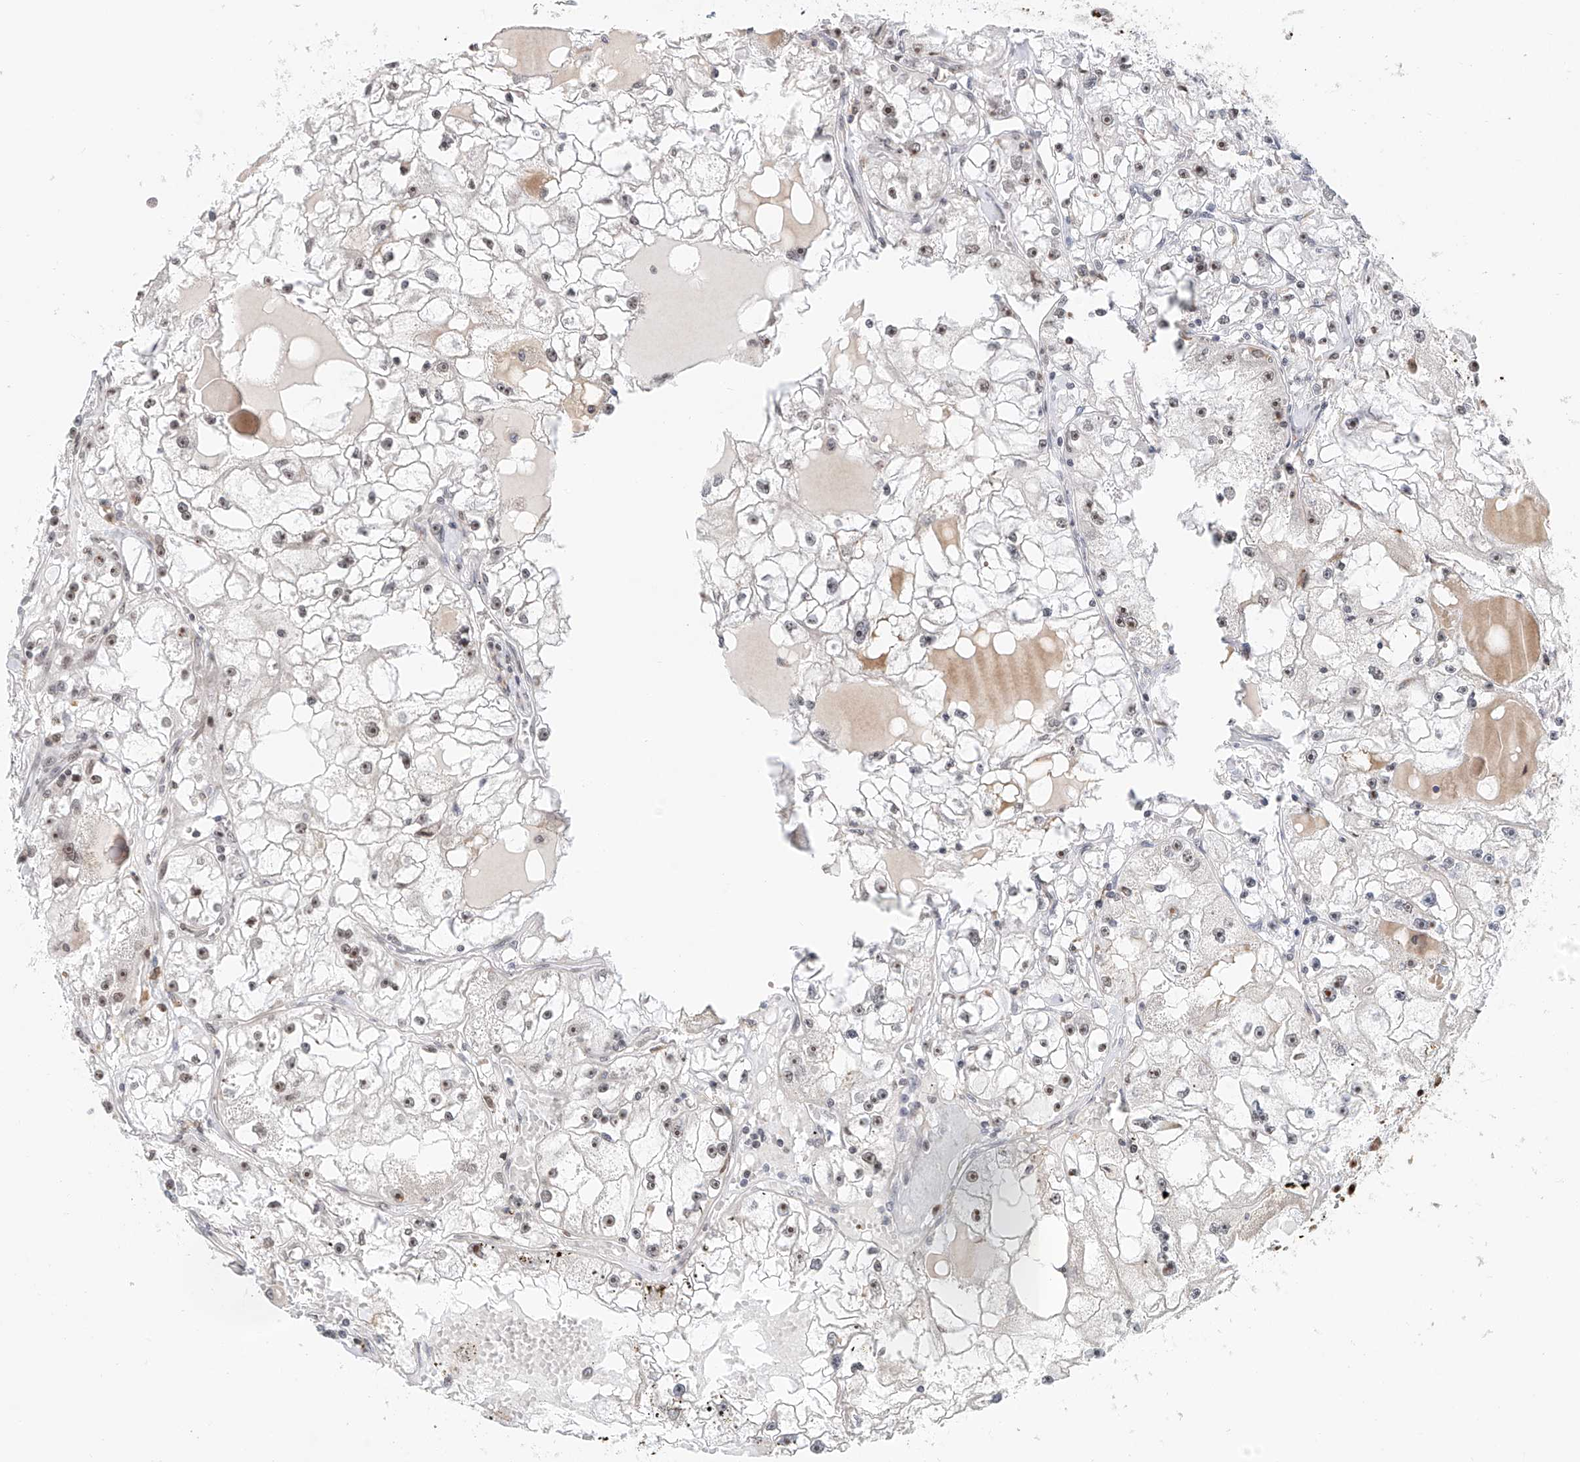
{"staining": {"intensity": "weak", "quantity": "25%-75%", "location": "nuclear"}, "tissue": "renal cancer", "cell_type": "Tumor cells", "image_type": "cancer", "snomed": [{"axis": "morphology", "description": "Adenocarcinoma, NOS"}, {"axis": "topography", "description": "Kidney"}], "caption": "DAB (3,3'-diaminobenzidine) immunohistochemical staining of renal cancer demonstrates weak nuclear protein staining in approximately 25%-75% of tumor cells.", "gene": "PRUNE2", "patient": {"sex": "male", "age": 56}}